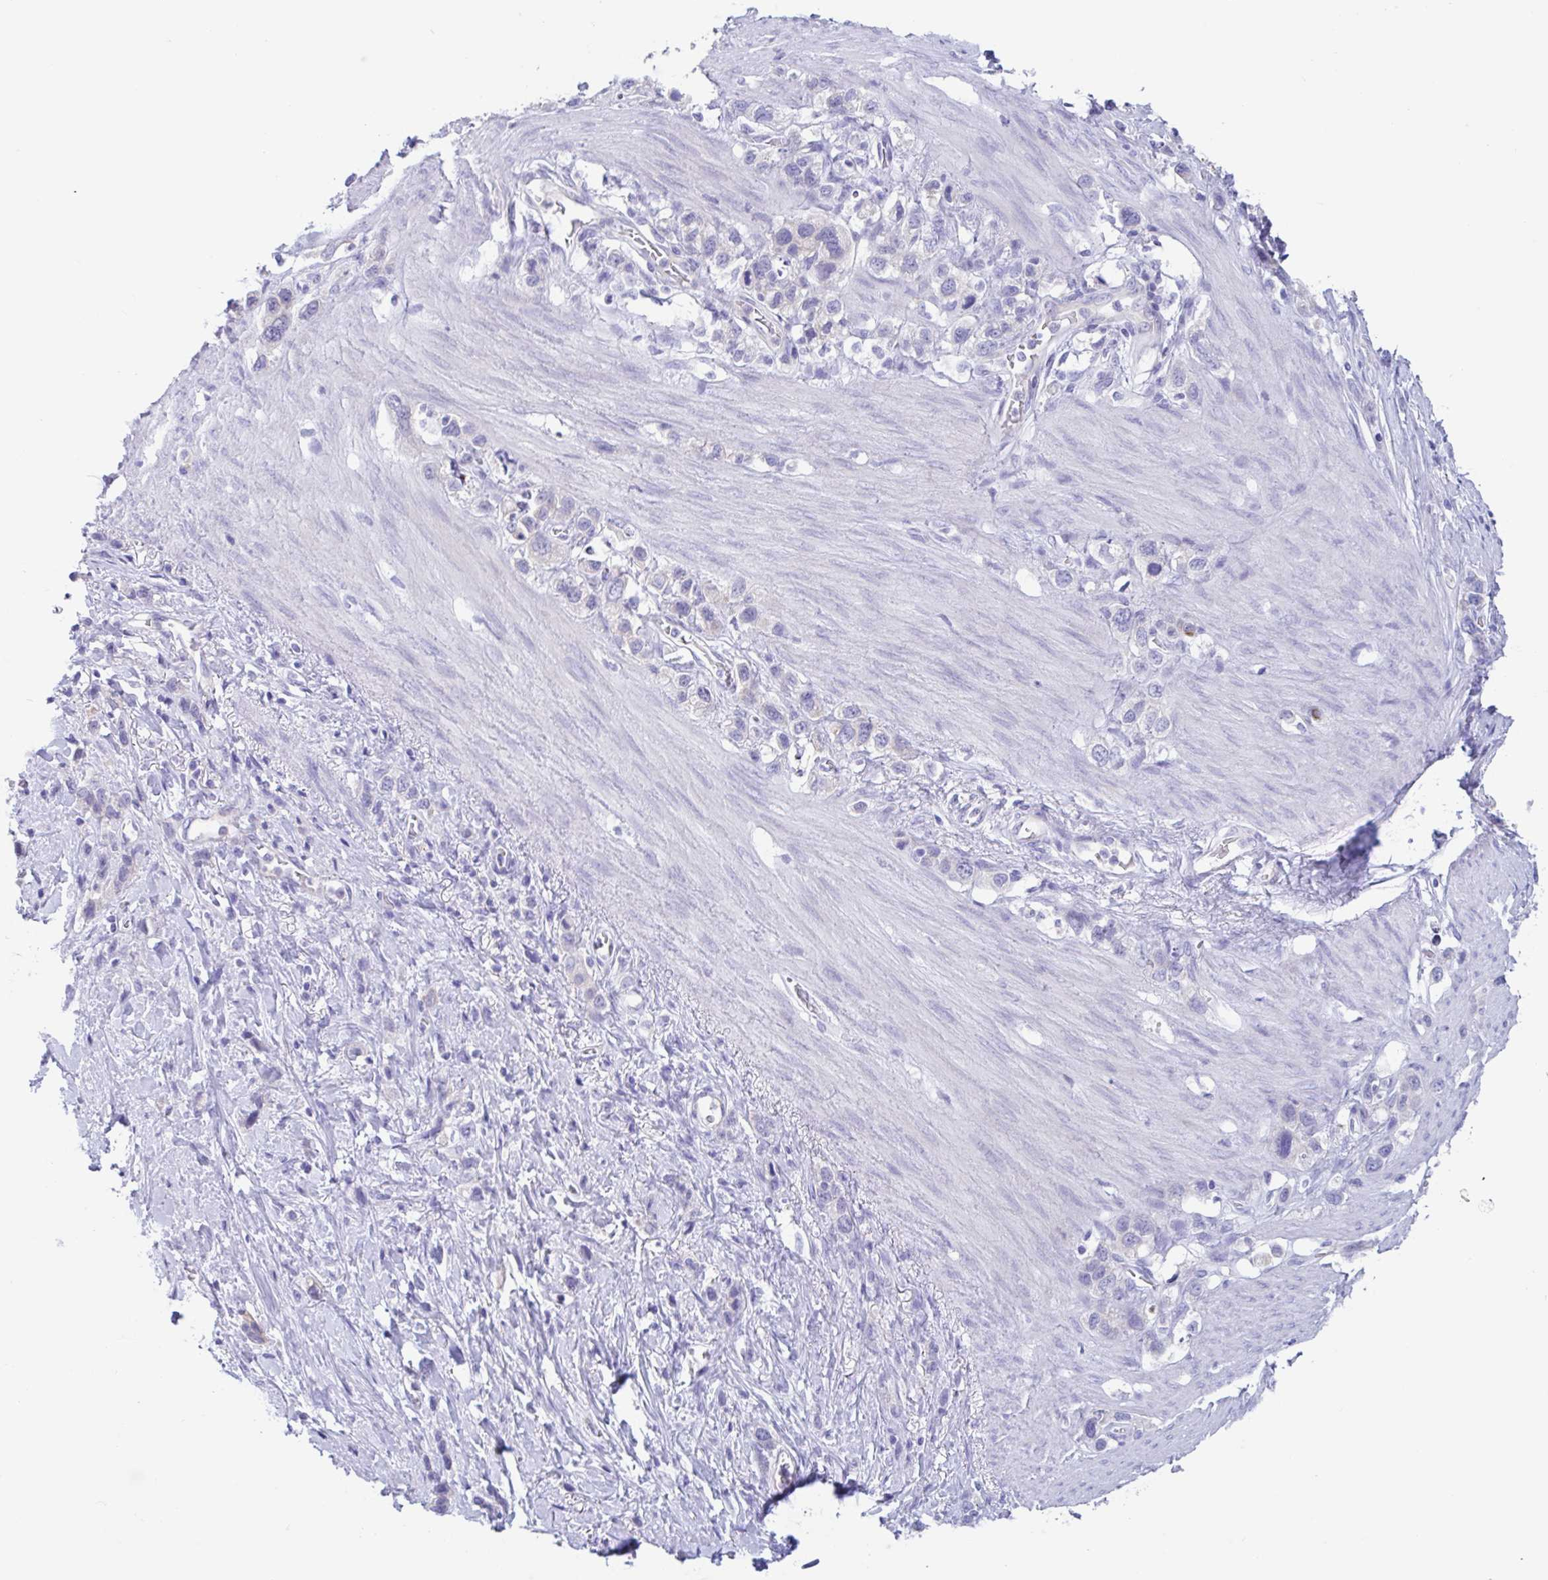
{"staining": {"intensity": "negative", "quantity": "none", "location": "none"}, "tissue": "stomach cancer", "cell_type": "Tumor cells", "image_type": "cancer", "snomed": [{"axis": "morphology", "description": "Adenocarcinoma, NOS"}, {"axis": "topography", "description": "Stomach"}], "caption": "A high-resolution histopathology image shows immunohistochemistry staining of adenocarcinoma (stomach), which demonstrates no significant expression in tumor cells.", "gene": "OR6N2", "patient": {"sex": "female", "age": 65}}